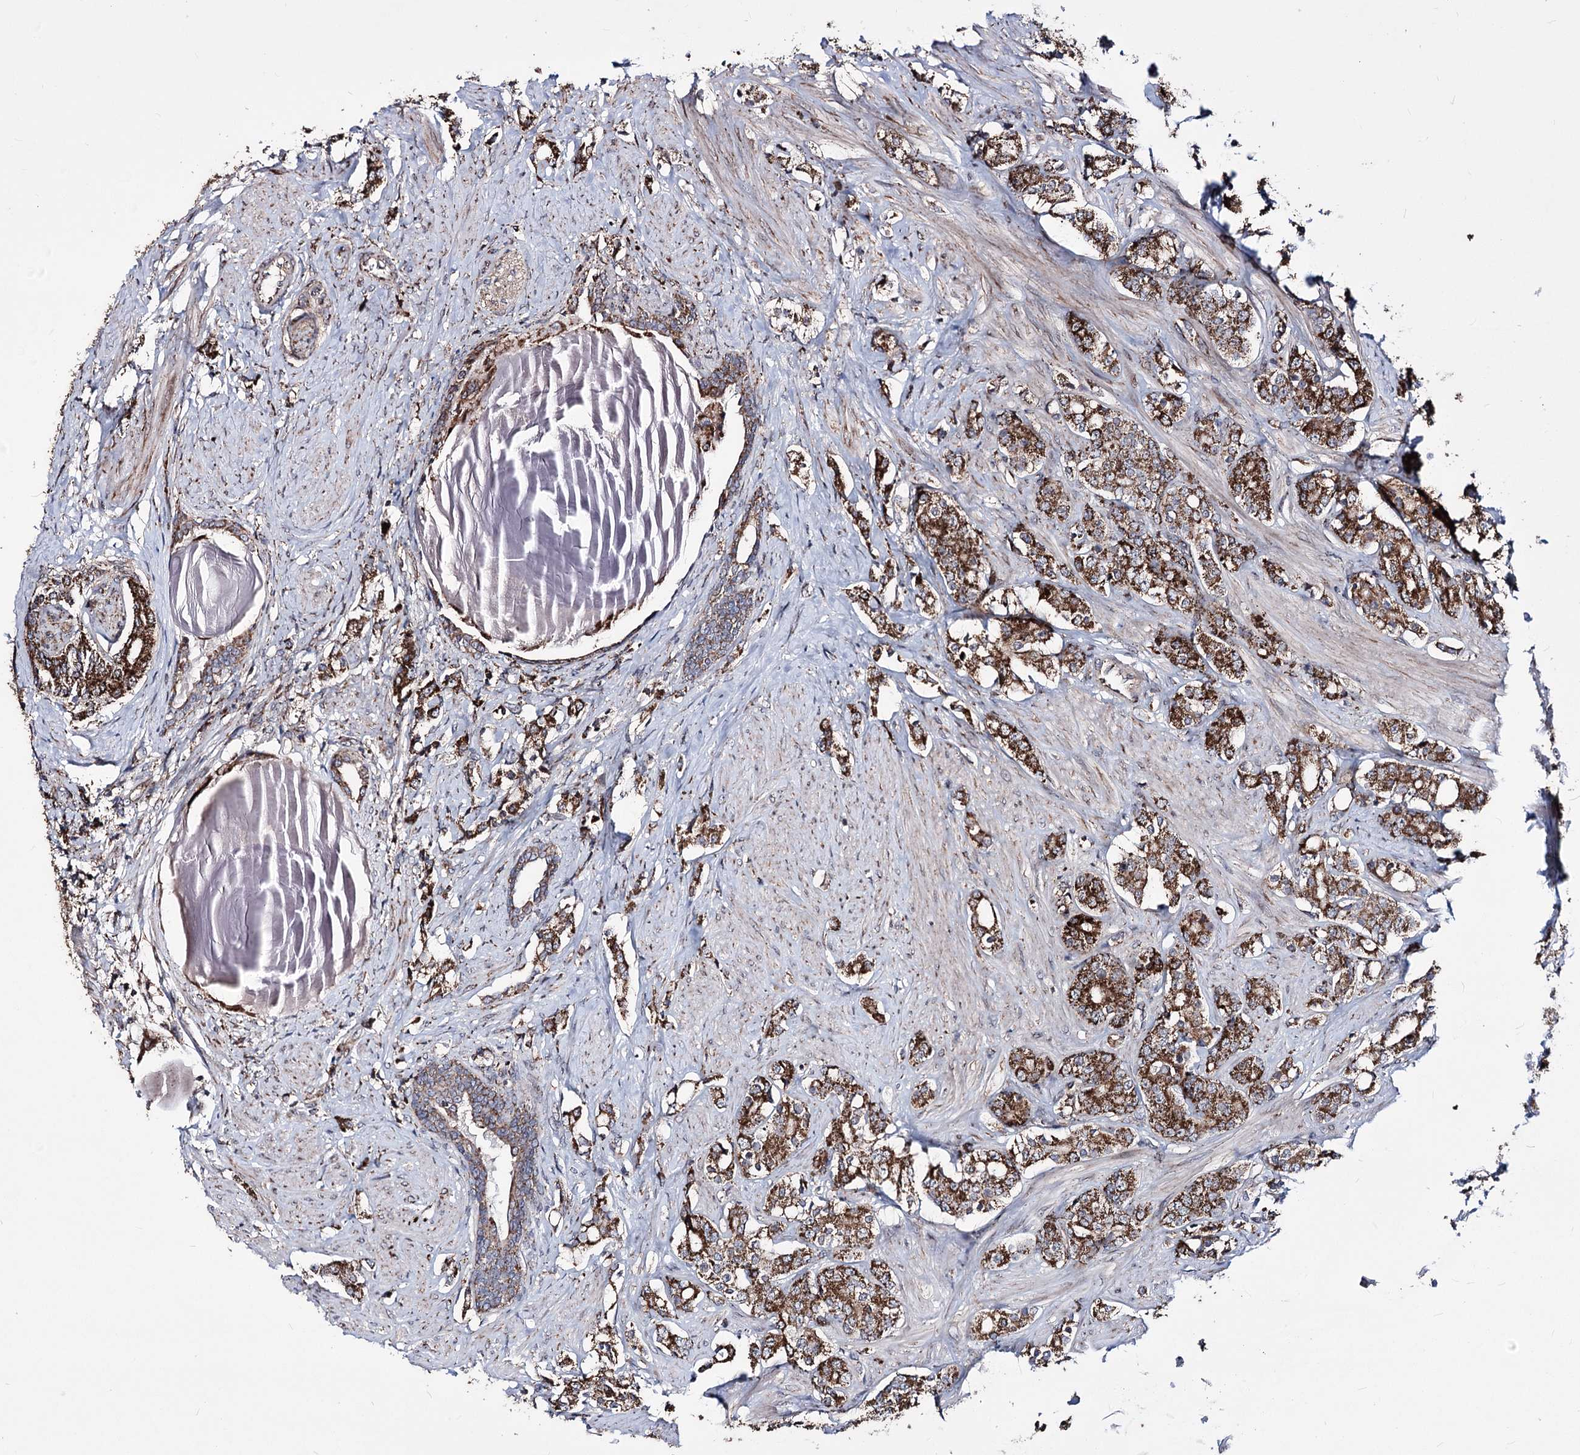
{"staining": {"intensity": "strong", "quantity": ">75%", "location": "cytoplasmic/membranous"}, "tissue": "prostate cancer", "cell_type": "Tumor cells", "image_type": "cancer", "snomed": [{"axis": "morphology", "description": "Adenocarcinoma, High grade"}, {"axis": "topography", "description": "Prostate"}], "caption": "Human prostate cancer (high-grade adenocarcinoma) stained with a protein marker reveals strong staining in tumor cells.", "gene": "CREB3L4", "patient": {"sex": "male", "age": 62}}